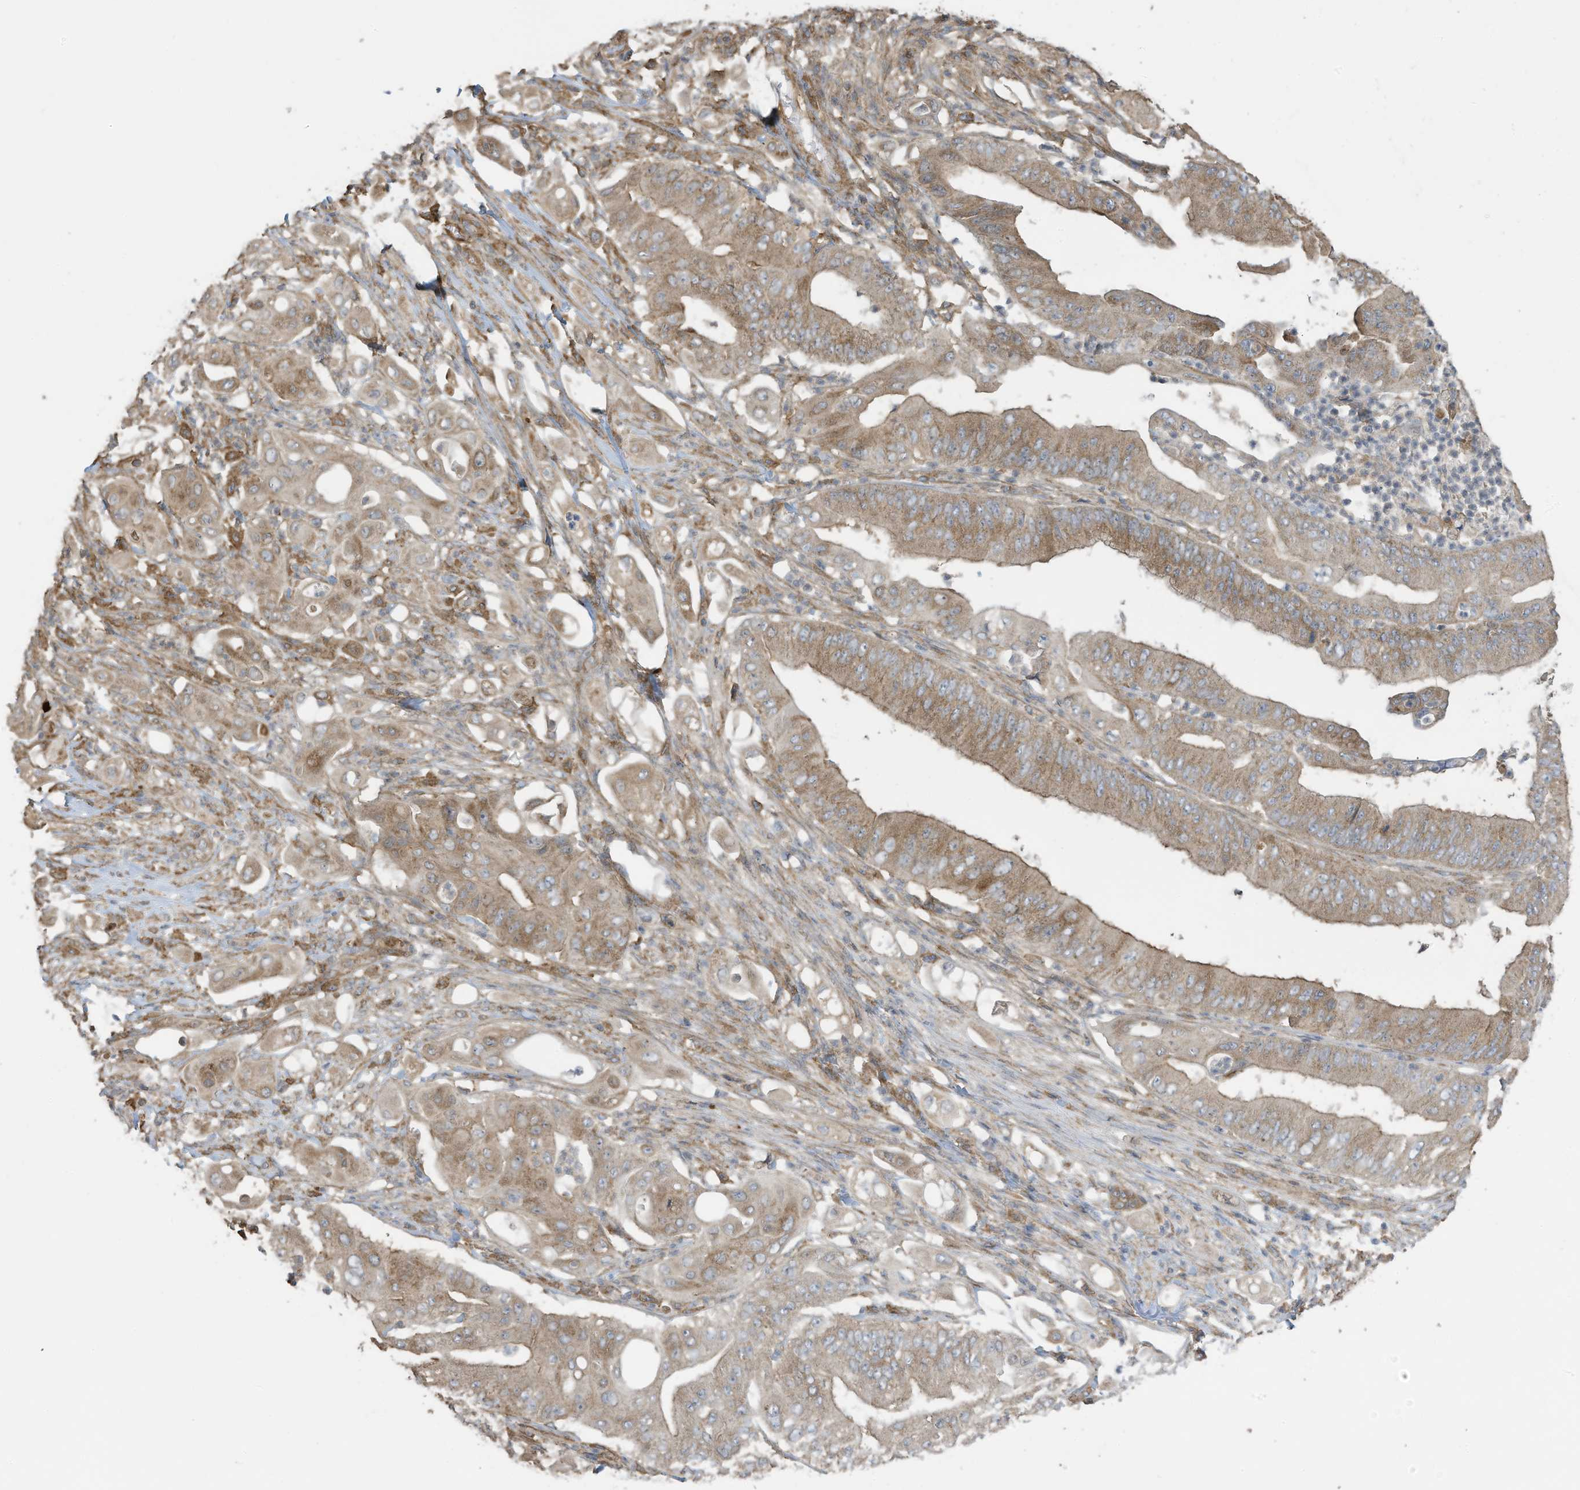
{"staining": {"intensity": "moderate", "quantity": "25%-75%", "location": "cytoplasmic/membranous"}, "tissue": "pancreatic cancer", "cell_type": "Tumor cells", "image_type": "cancer", "snomed": [{"axis": "morphology", "description": "Adenocarcinoma, NOS"}, {"axis": "topography", "description": "Pancreas"}], "caption": "This is a micrograph of IHC staining of pancreatic adenocarcinoma, which shows moderate staining in the cytoplasmic/membranous of tumor cells.", "gene": "CGAS", "patient": {"sex": "female", "age": 77}}